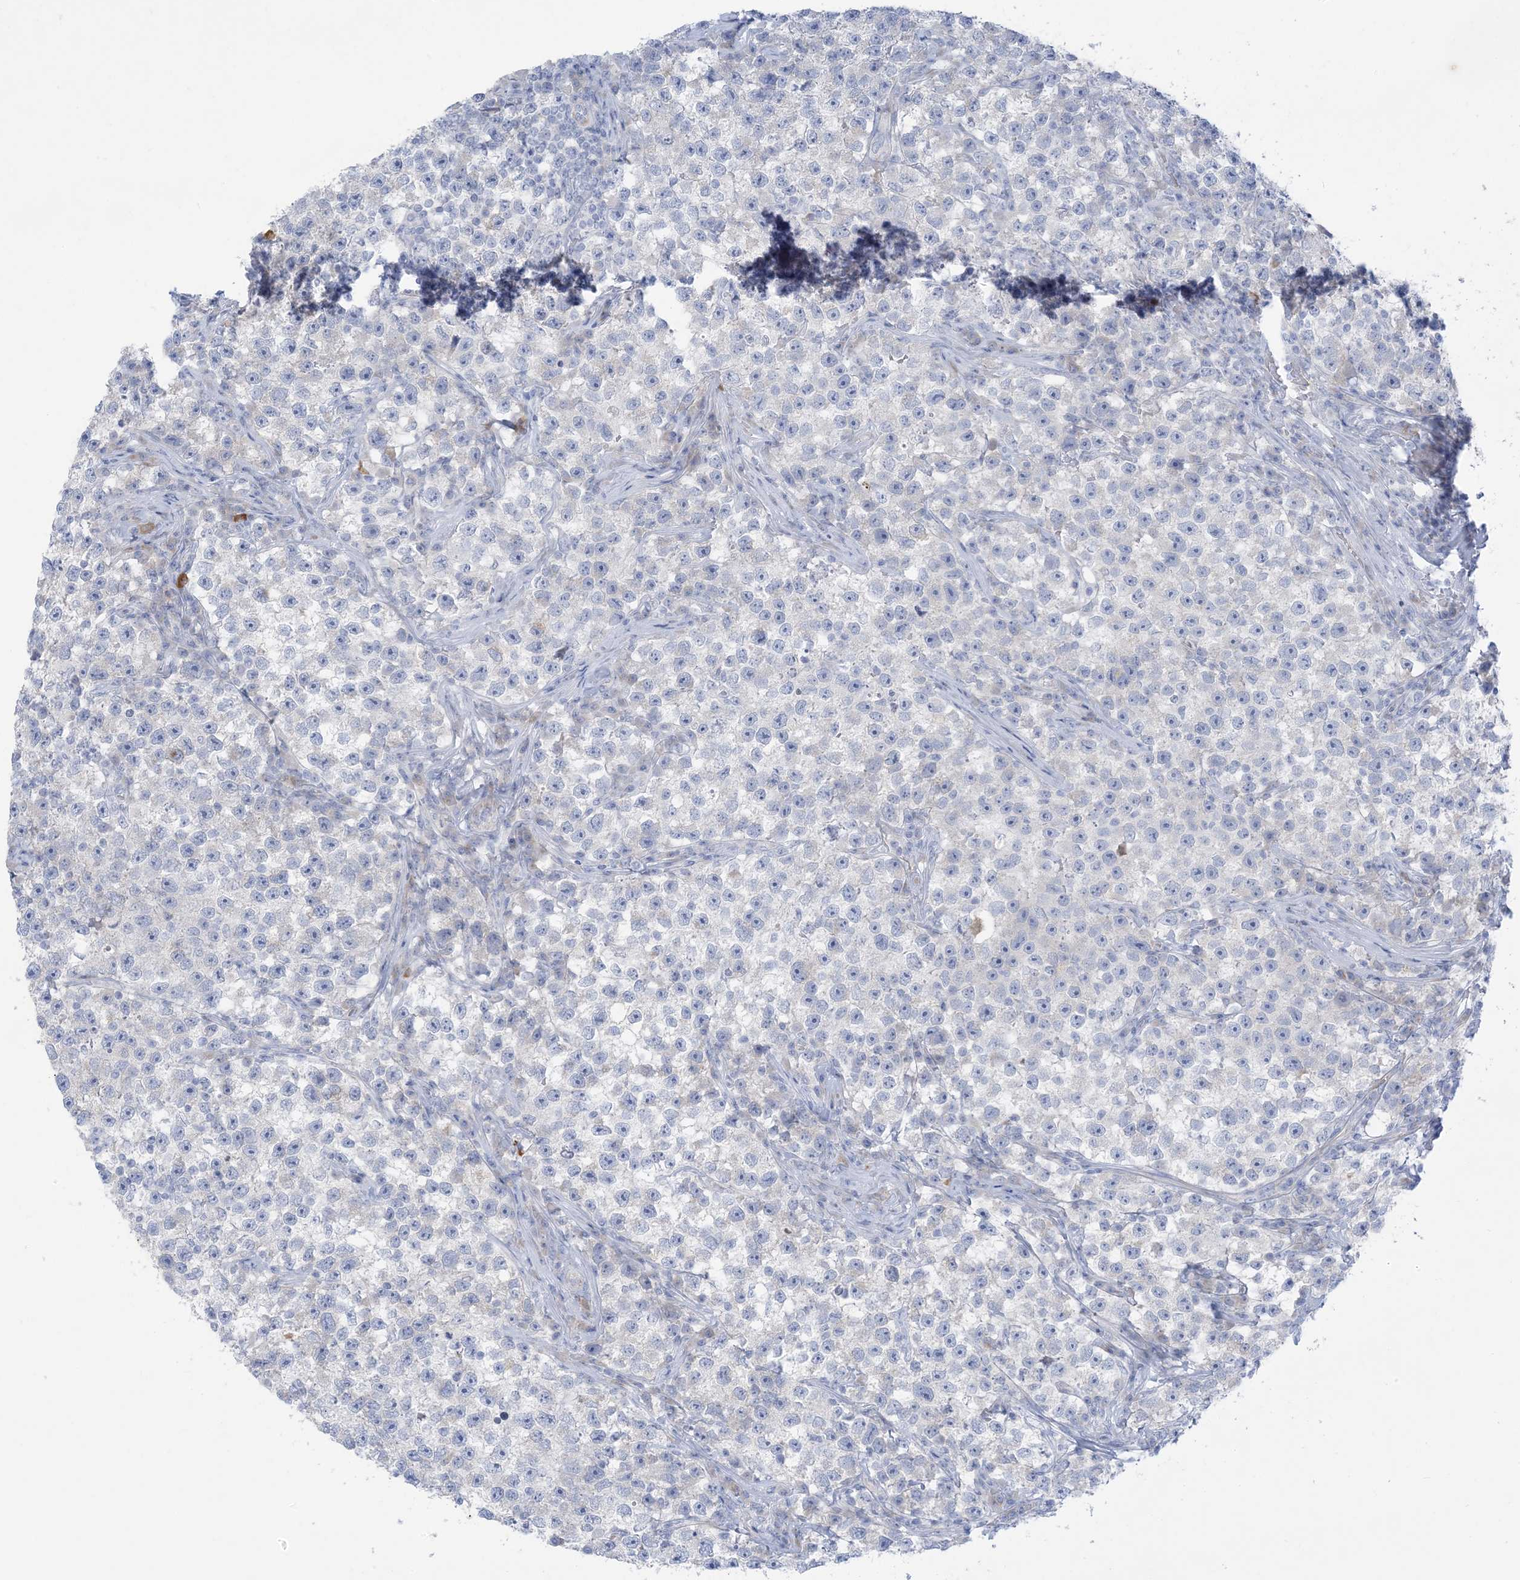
{"staining": {"intensity": "negative", "quantity": "none", "location": "none"}, "tissue": "testis cancer", "cell_type": "Tumor cells", "image_type": "cancer", "snomed": [{"axis": "morphology", "description": "Seminoma, NOS"}, {"axis": "topography", "description": "Testis"}], "caption": "Tumor cells show no significant staining in testis cancer. Nuclei are stained in blue.", "gene": "XIRP2", "patient": {"sex": "male", "age": 22}}